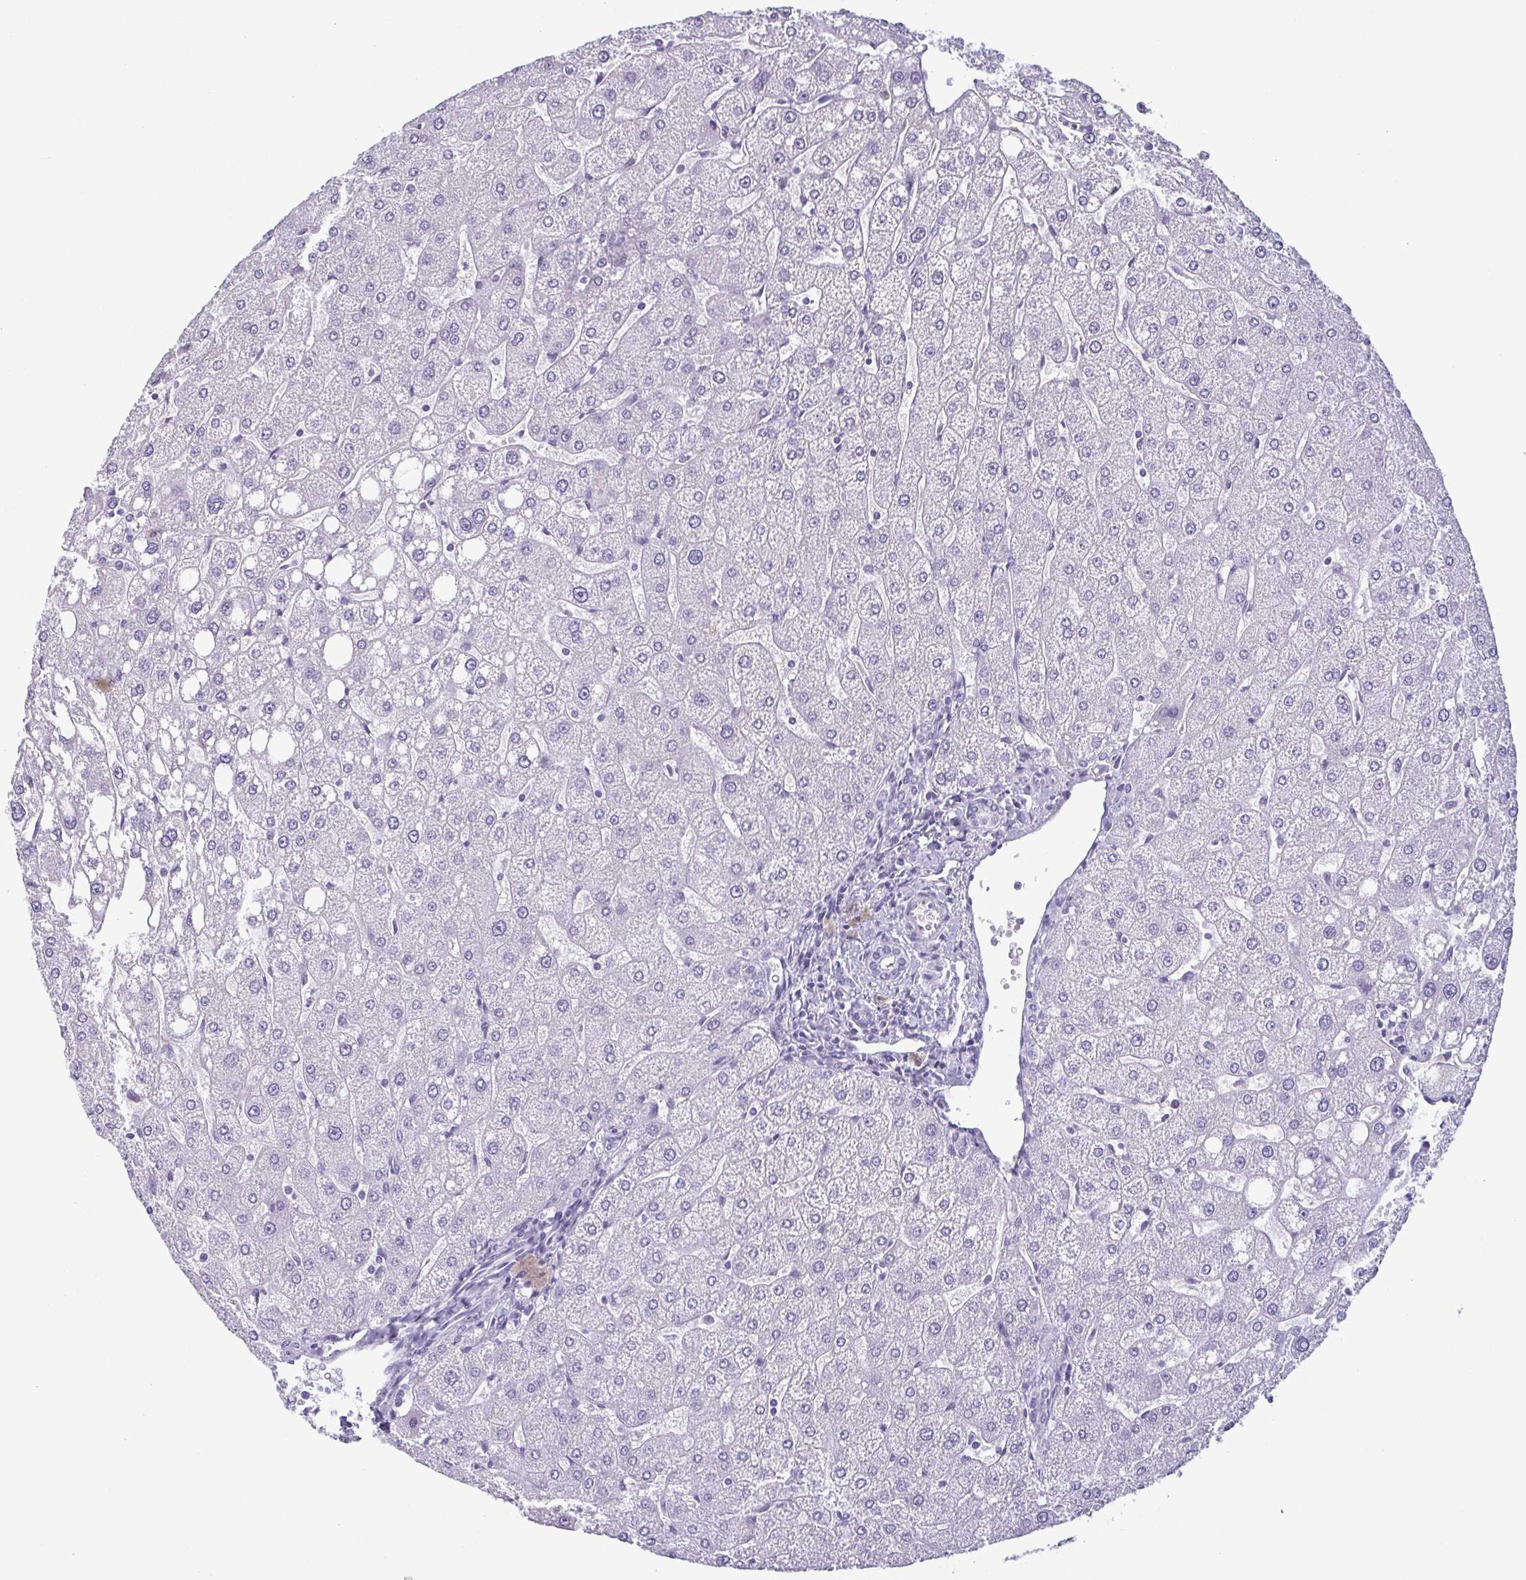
{"staining": {"intensity": "negative", "quantity": "none", "location": "none"}, "tissue": "liver", "cell_type": "Cholangiocytes", "image_type": "normal", "snomed": [{"axis": "morphology", "description": "Normal tissue, NOS"}, {"axis": "topography", "description": "Liver"}], "caption": "DAB immunohistochemical staining of normal liver shows no significant positivity in cholangiocytes. (Stains: DAB immunohistochemistry with hematoxylin counter stain, Microscopy: brightfield microscopy at high magnification).", "gene": "KRT78", "patient": {"sex": "male", "age": 67}}